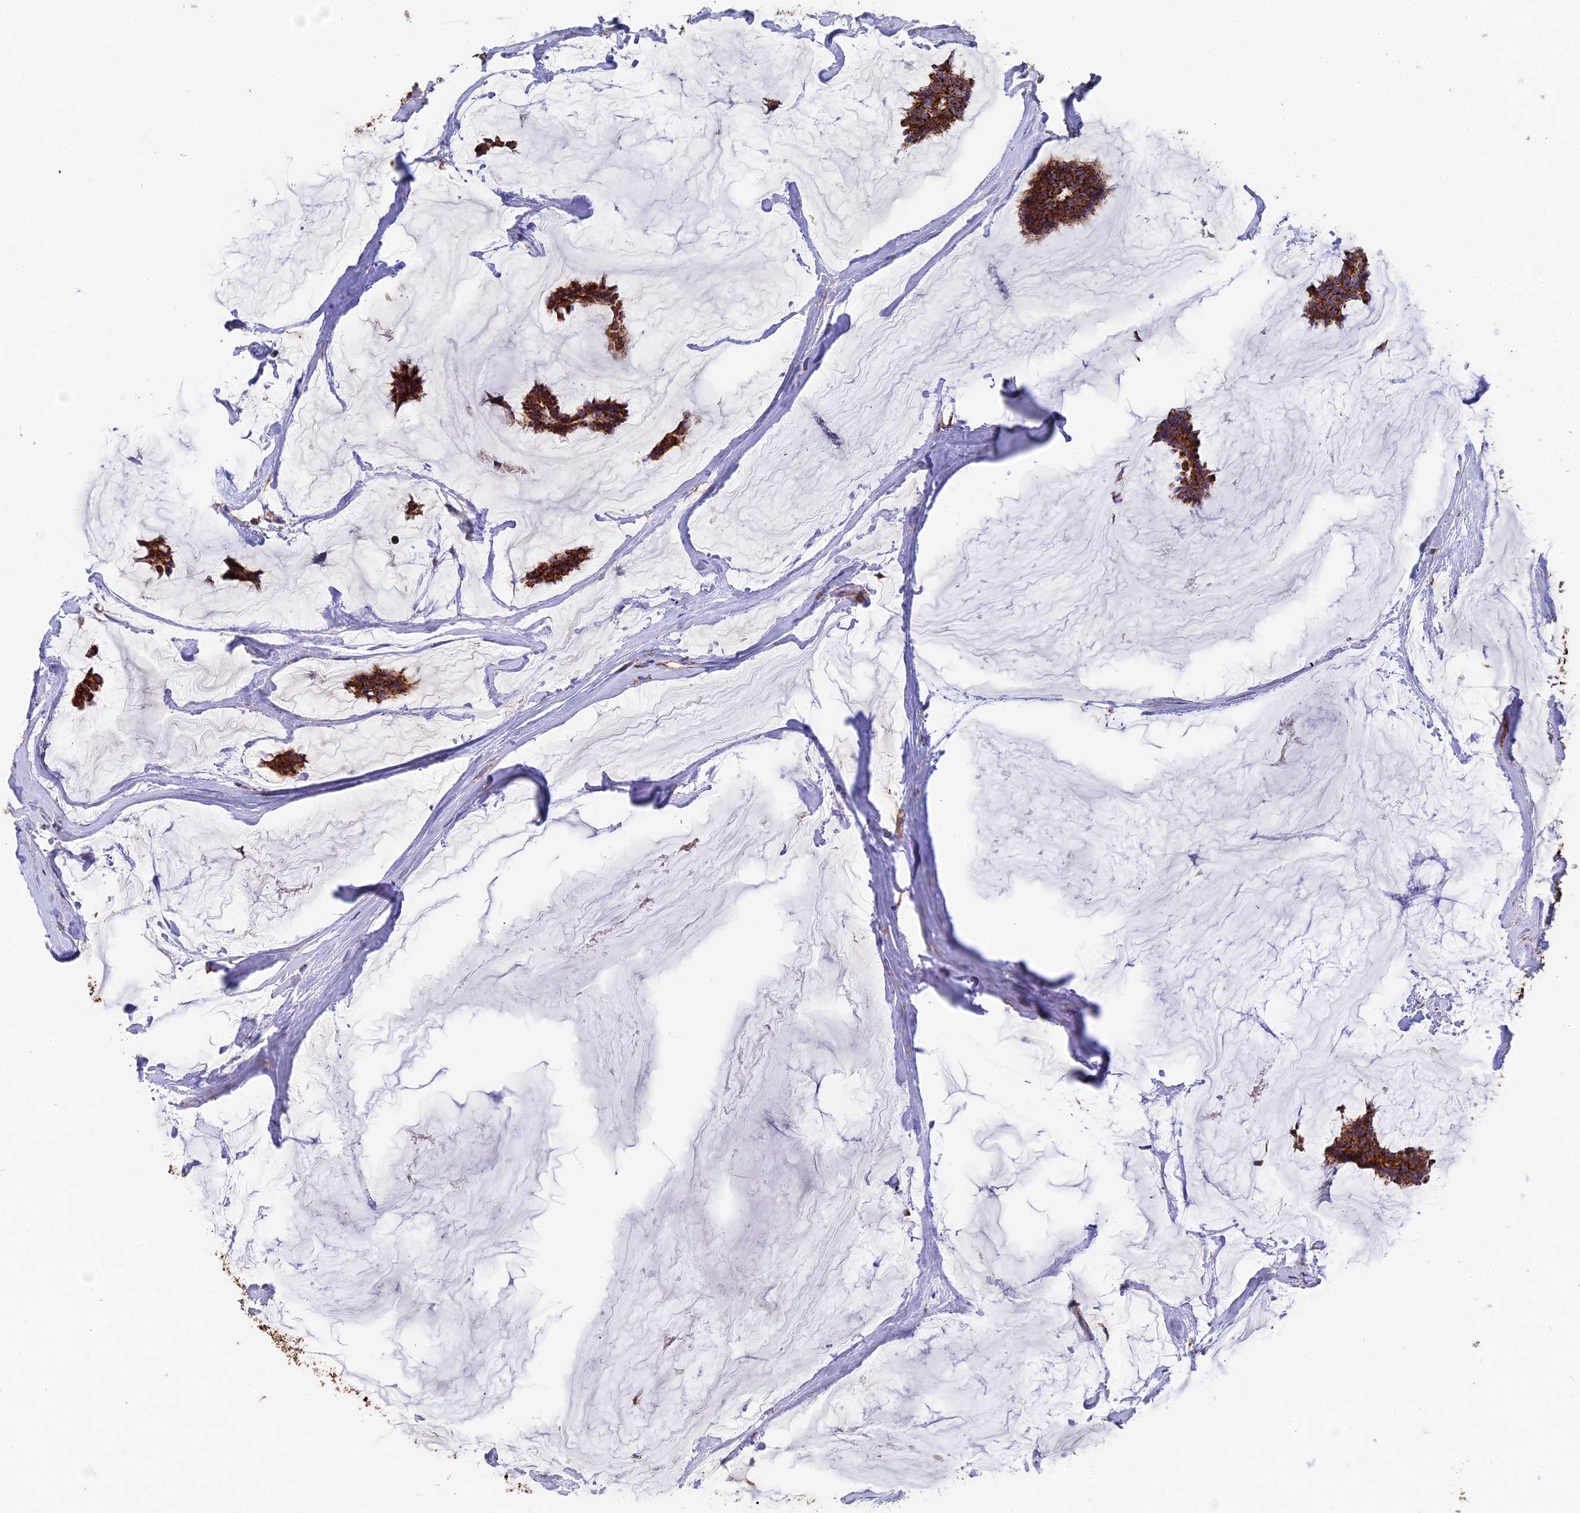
{"staining": {"intensity": "strong", "quantity": ">75%", "location": "cytoplasmic/membranous"}, "tissue": "breast cancer", "cell_type": "Tumor cells", "image_type": "cancer", "snomed": [{"axis": "morphology", "description": "Duct carcinoma"}, {"axis": "topography", "description": "Breast"}], "caption": "The image displays a brown stain indicating the presence of a protein in the cytoplasmic/membranous of tumor cells in infiltrating ductal carcinoma (breast).", "gene": "ADAT1", "patient": {"sex": "female", "age": 93}}